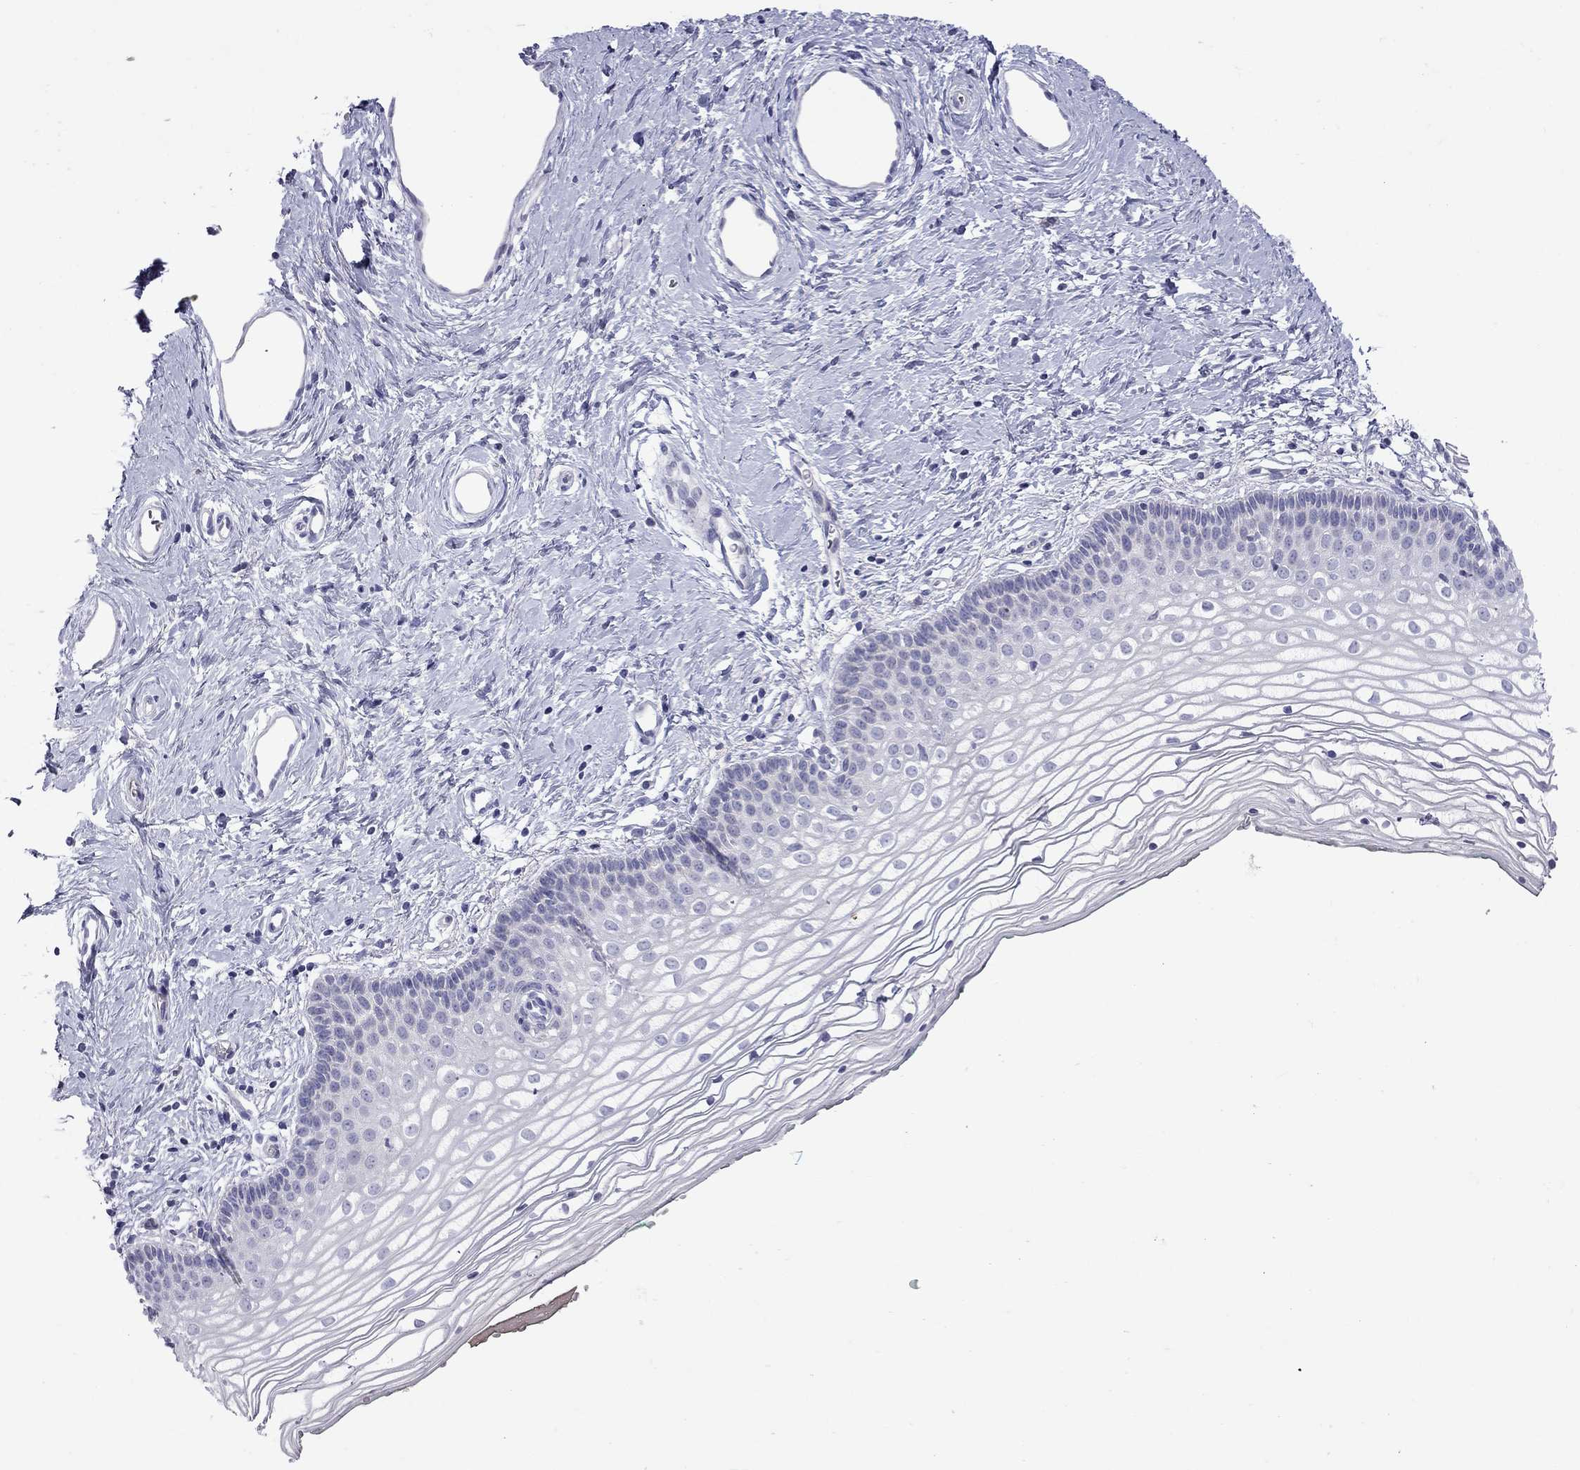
{"staining": {"intensity": "negative", "quantity": "none", "location": "none"}, "tissue": "vagina", "cell_type": "Squamous epithelial cells", "image_type": "normal", "snomed": [{"axis": "morphology", "description": "Normal tissue, NOS"}, {"axis": "topography", "description": "Vagina"}], "caption": "This image is of benign vagina stained with immunohistochemistry to label a protein in brown with the nuclei are counter-stained blue. There is no expression in squamous epithelial cells. (DAB (3,3'-diaminobenzidine) immunohistochemistry (IHC) with hematoxylin counter stain).", "gene": "MUC16", "patient": {"sex": "female", "age": 36}}